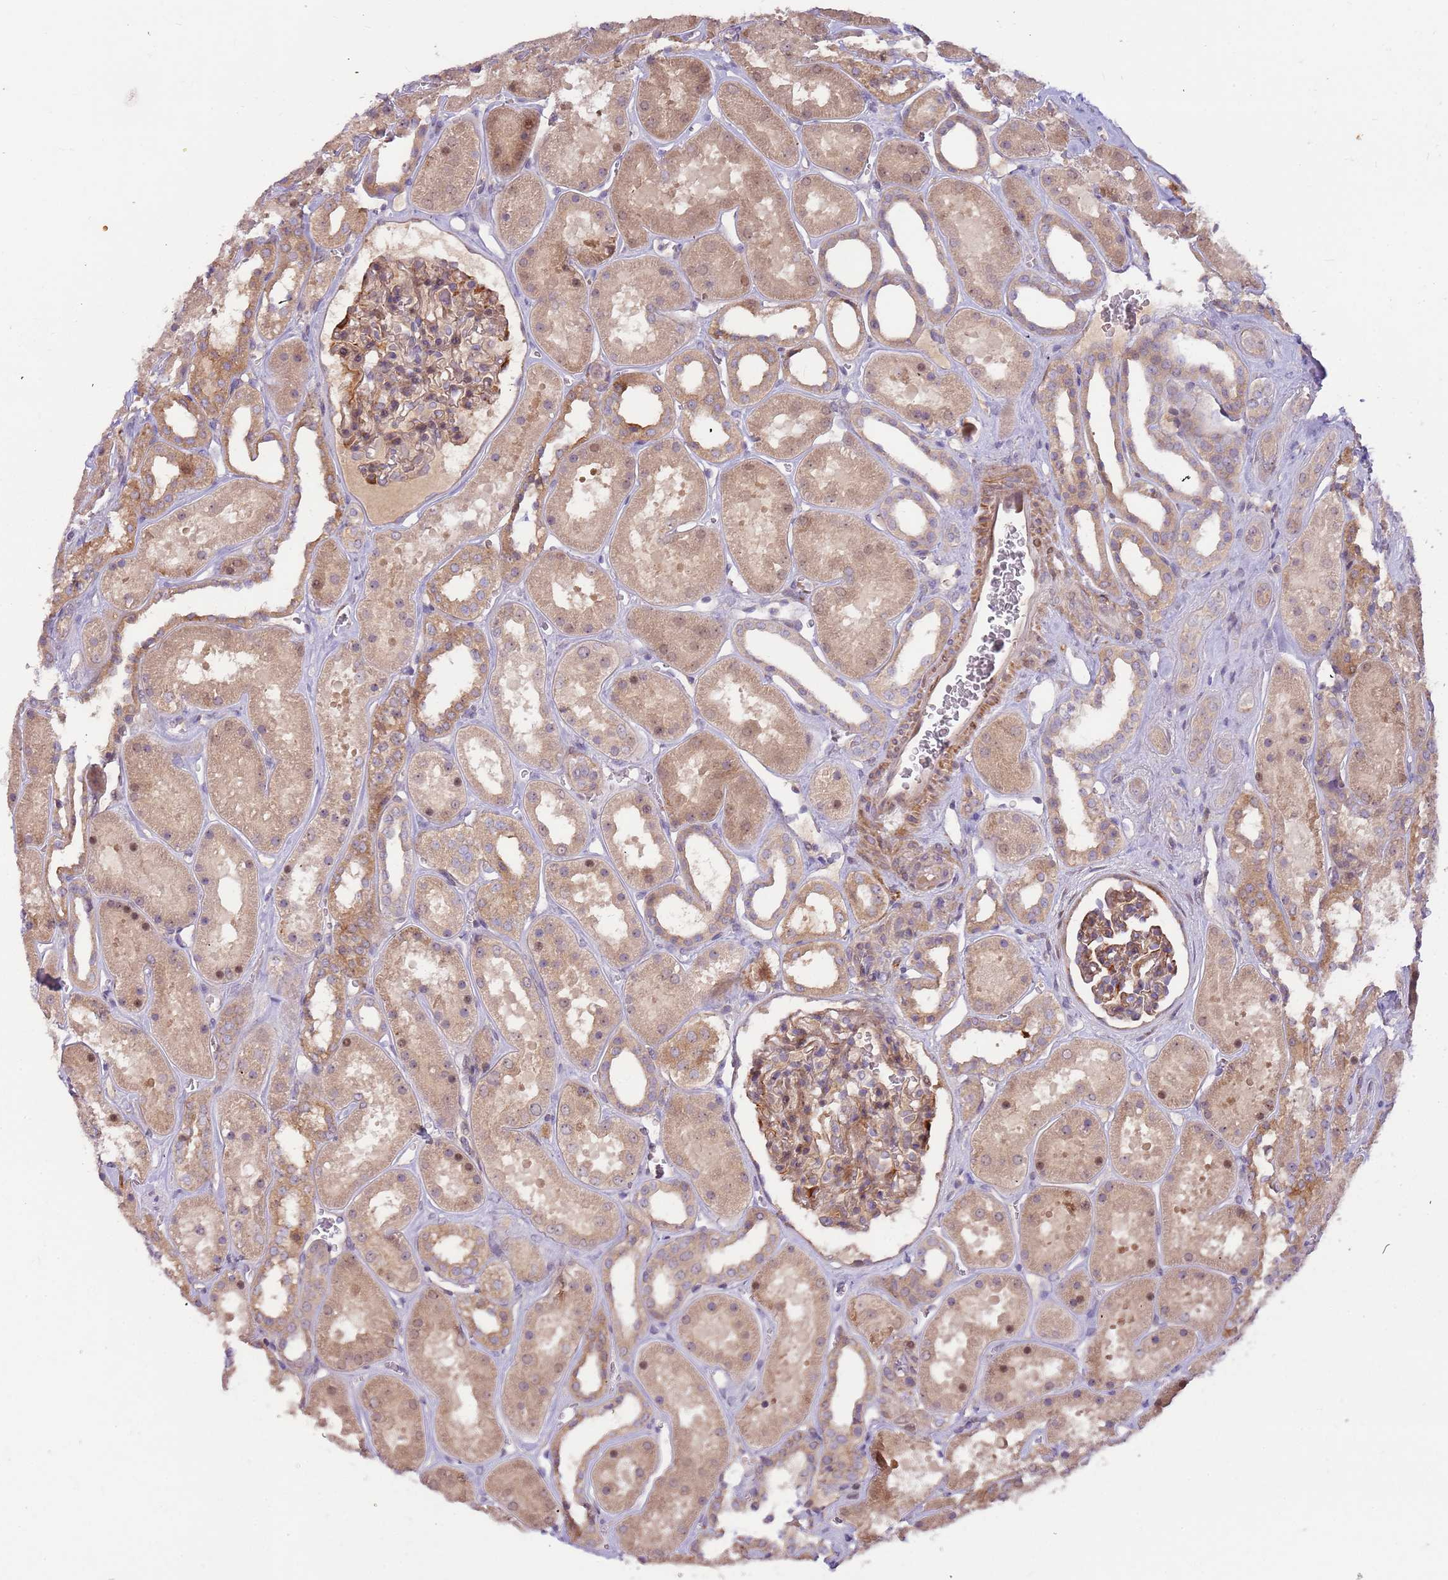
{"staining": {"intensity": "moderate", "quantity": ">75%", "location": "cytoplasmic/membranous"}, "tissue": "kidney", "cell_type": "Cells in glomeruli", "image_type": "normal", "snomed": [{"axis": "morphology", "description": "Normal tissue, NOS"}, {"axis": "topography", "description": "Kidney"}], "caption": "Immunohistochemical staining of normal human kidney exhibits moderate cytoplasmic/membranous protein staining in approximately >75% of cells in glomeruli.", "gene": "TRAPPC6B", "patient": {"sex": "female", "age": 41}}